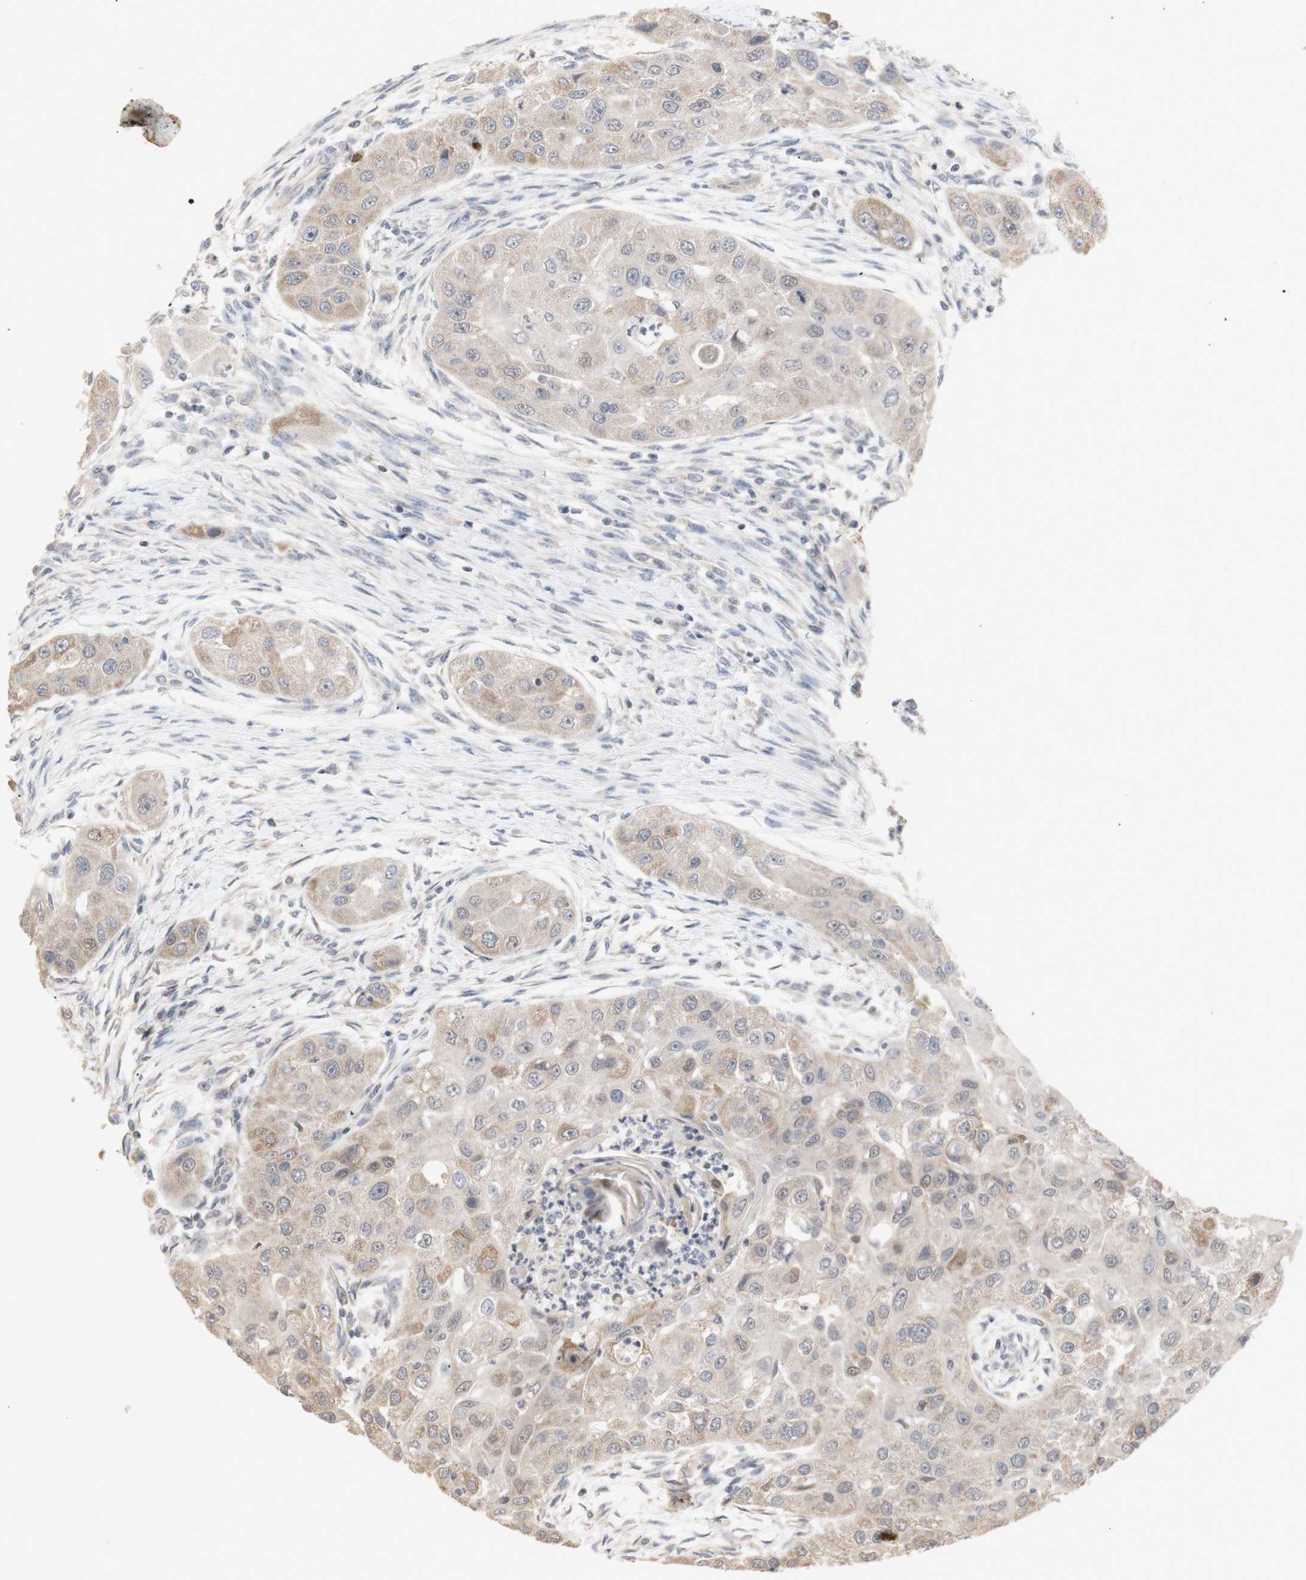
{"staining": {"intensity": "weak", "quantity": ">75%", "location": "cytoplasmic/membranous"}, "tissue": "head and neck cancer", "cell_type": "Tumor cells", "image_type": "cancer", "snomed": [{"axis": "morphology", "description": "Normal tissue, NOS"}, {"axis": "morphology", "description": "Squamous cell carcinoma, NOS"}, {"axis": "topography", "description": "Skeletal muscle"}, {"axis": "topography", "description": "Head-Neck"}], "caption": "Weak cytoplasmic/membranous positivity is present in about >75% of tumor cells in head and neck cancer (squamous cell carcinoma). (DAB (3,3'-diaminobenzidine) IHC, brown staining for protein, blue staining for nuclei).", "gene": "FOSB", "patient": {"sex": "male", "age": 51}}